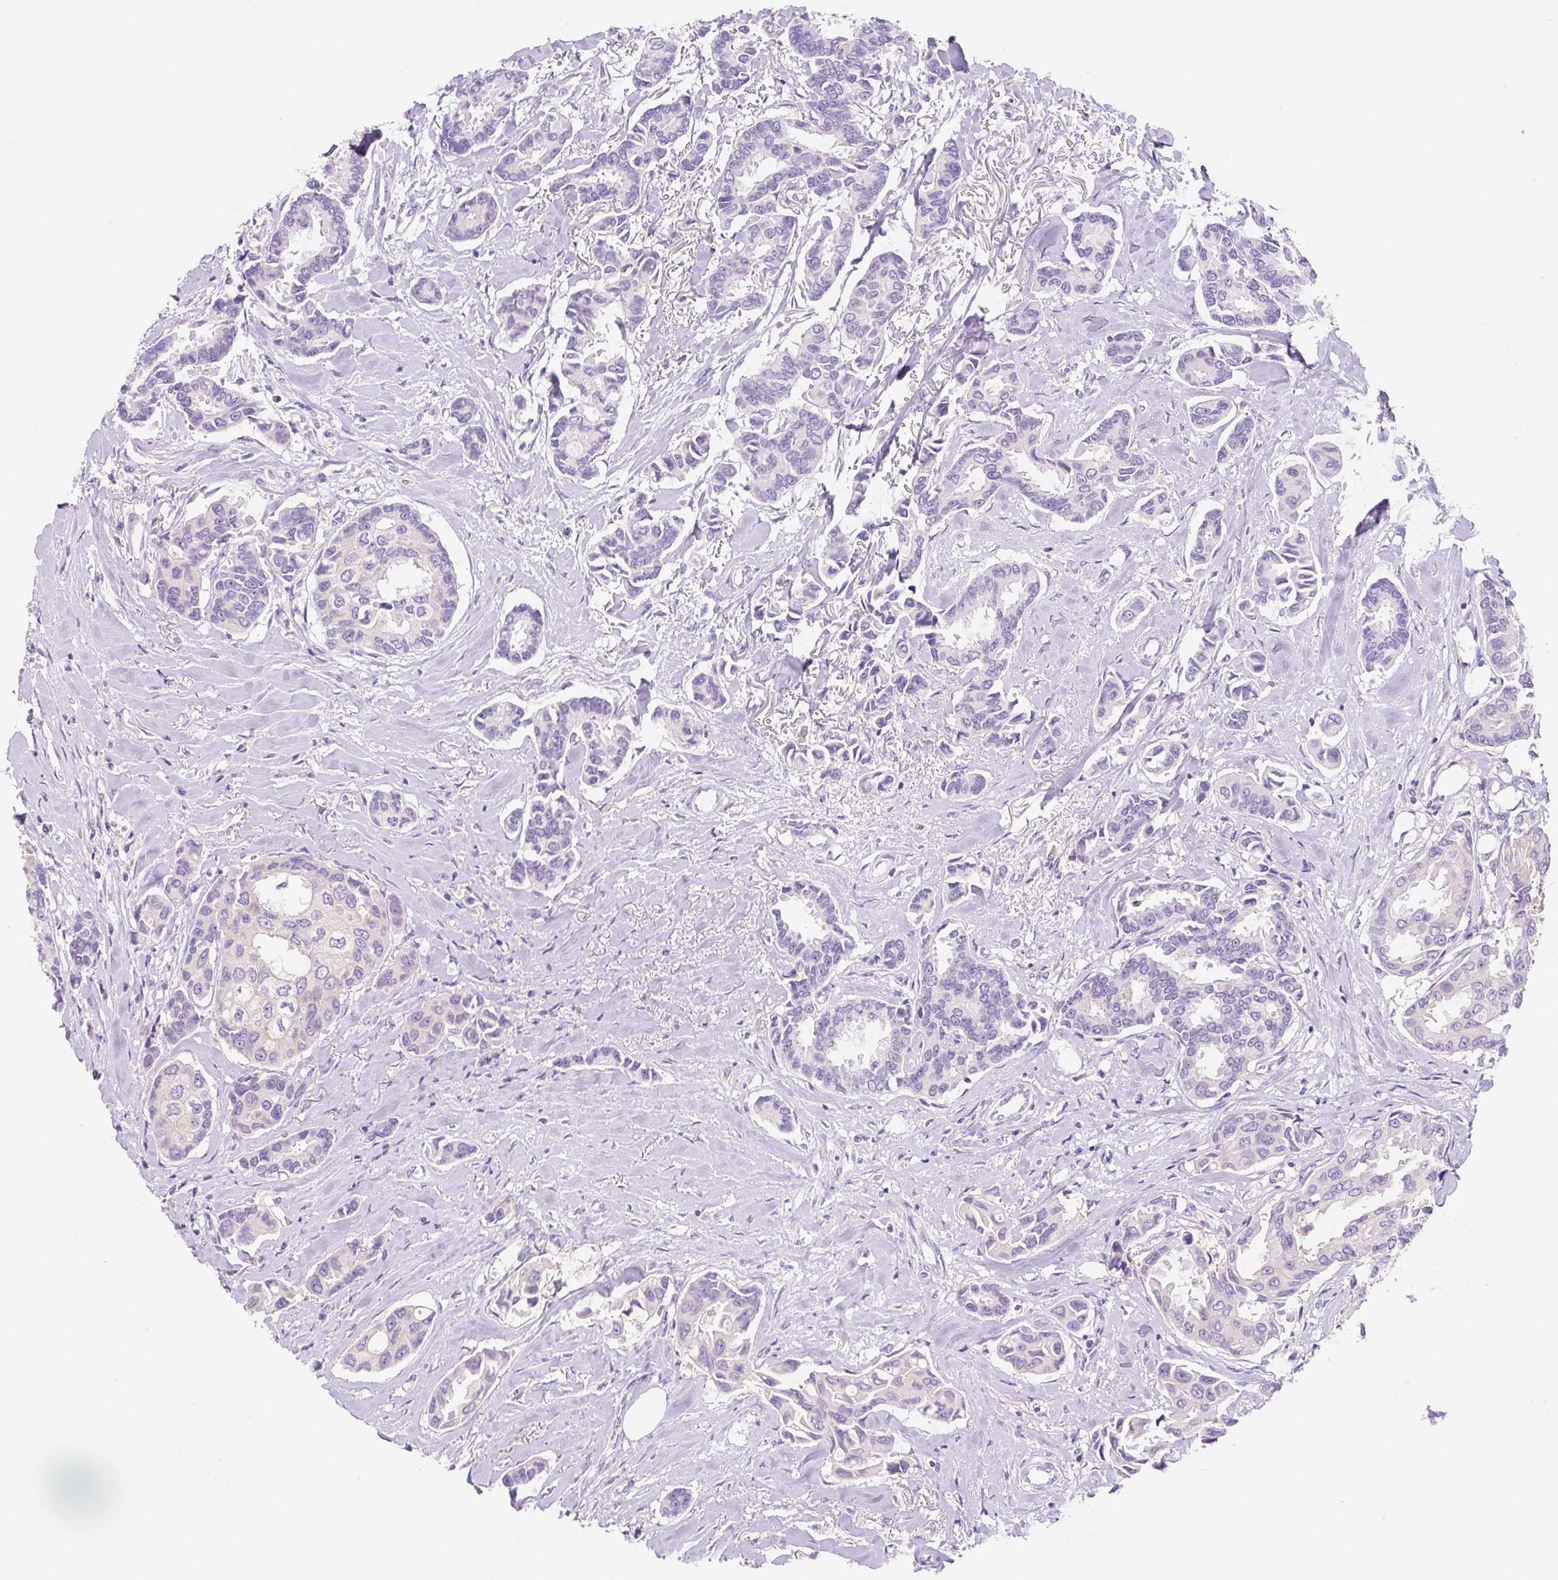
{"staining": {"intensity": "negative", "quantity": "none", "location": "none"}, "tissue": "breast cancer", "cell_type": "Tumor cells", "image_type": "cancer", "snomed": [{"axis": "morphology", "description": "Duct carcinoma"}, {"axis": "topography", "description": "Breast"}], "caption": "Immunohistochemical staining of invasive ductal carcinoma (breast) shows no significant expression in tumor cells.", "gene": "NDST3", "patient": {"sex": "female", "age": 73}}